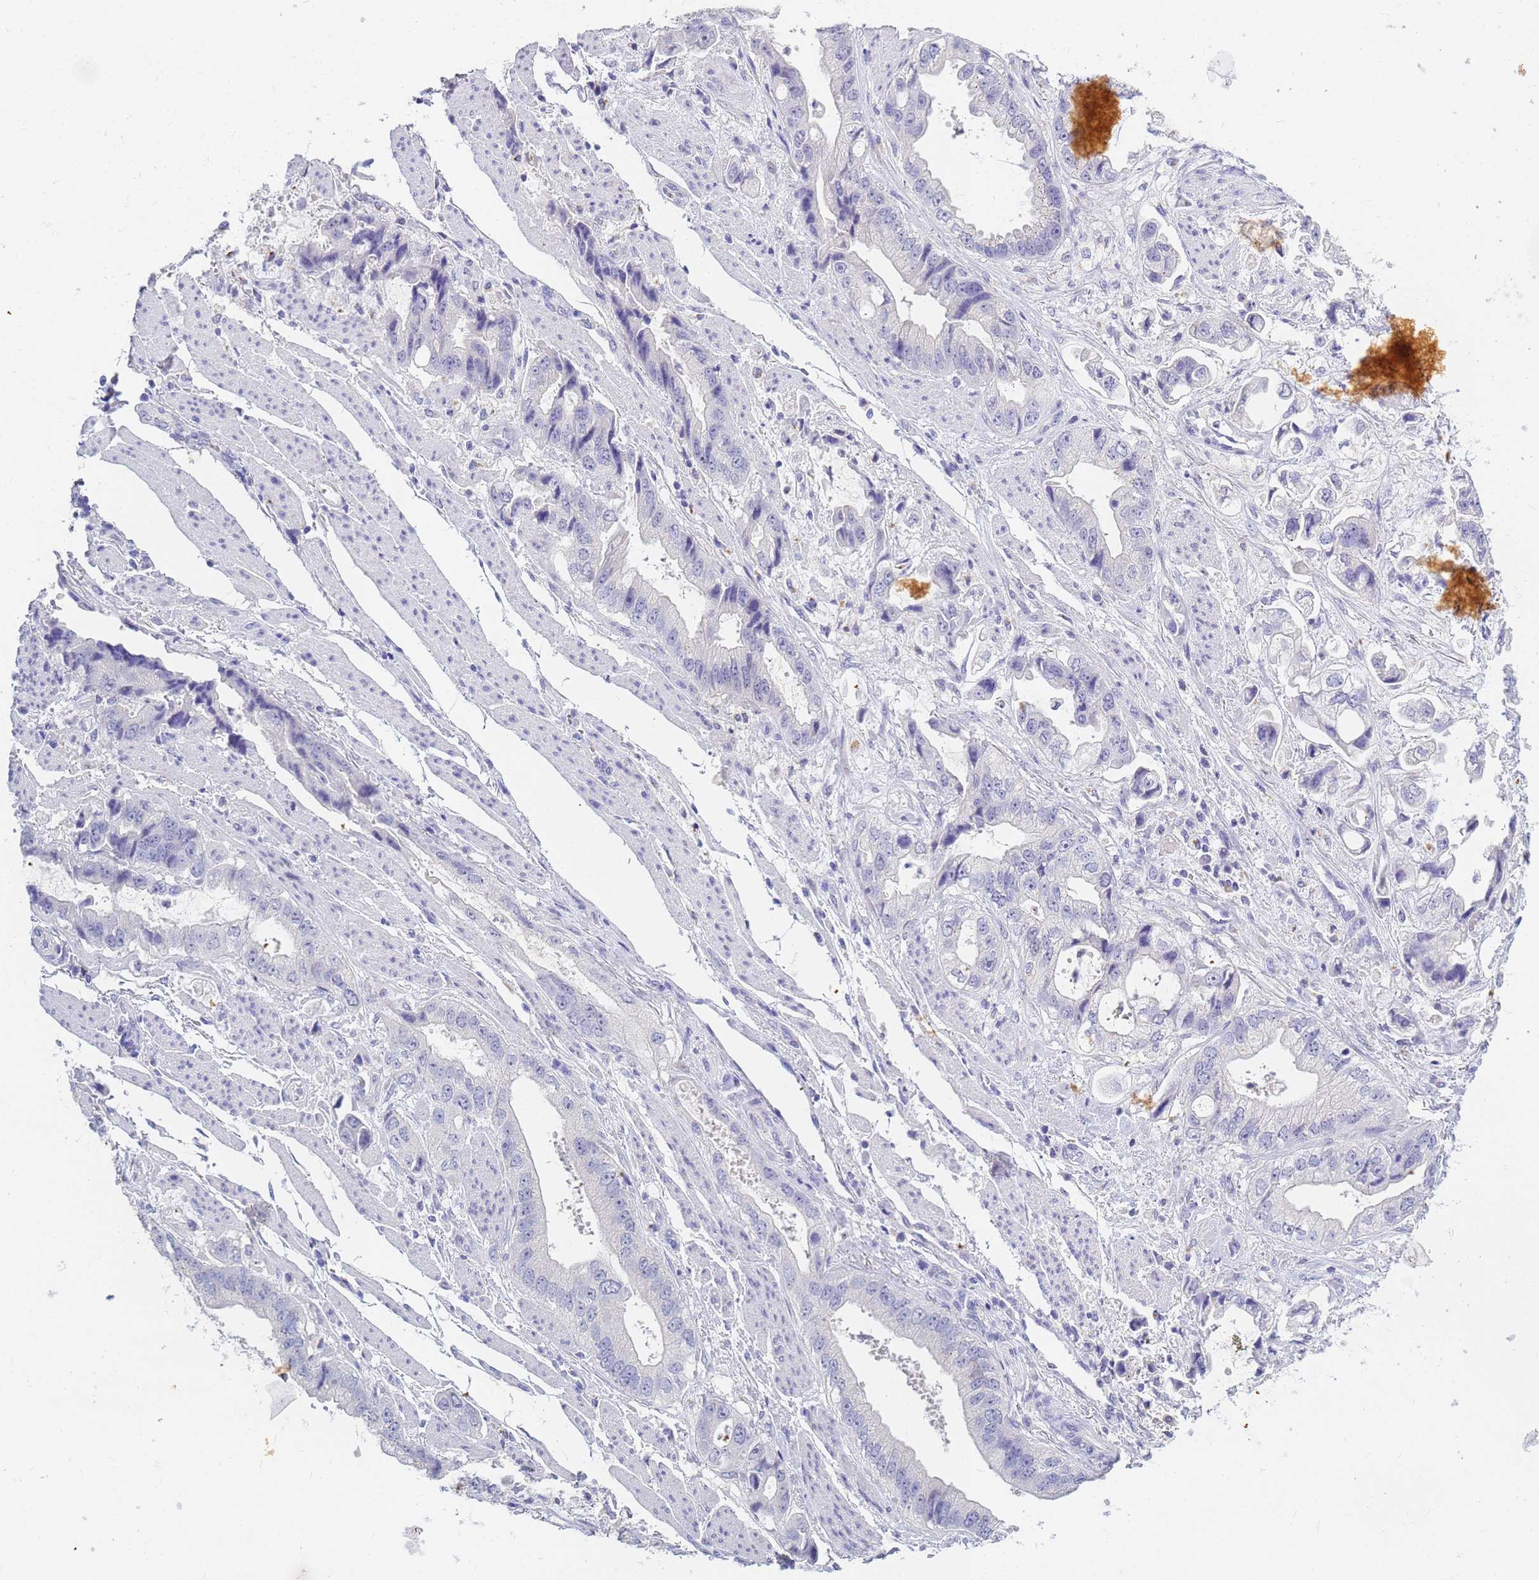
{"staining": {"intensity": "negative", "quantity": "none", "location": "none"}, "tissue": "stomach cancer", "cell_type": "Tumor cells", "image_type": "cancer", "snomed": [{"axis": "morphology", "description": "Adenocarcinoma, NOS"}, {"axis": "topography", "description": "Stomach"}], "caption": "Stomach cancer was stained to show a protein in brown. There is no significant staining in tumor cells.", "gene": "B3GNT8", "patient": {"sex": "male", "age": 62}}